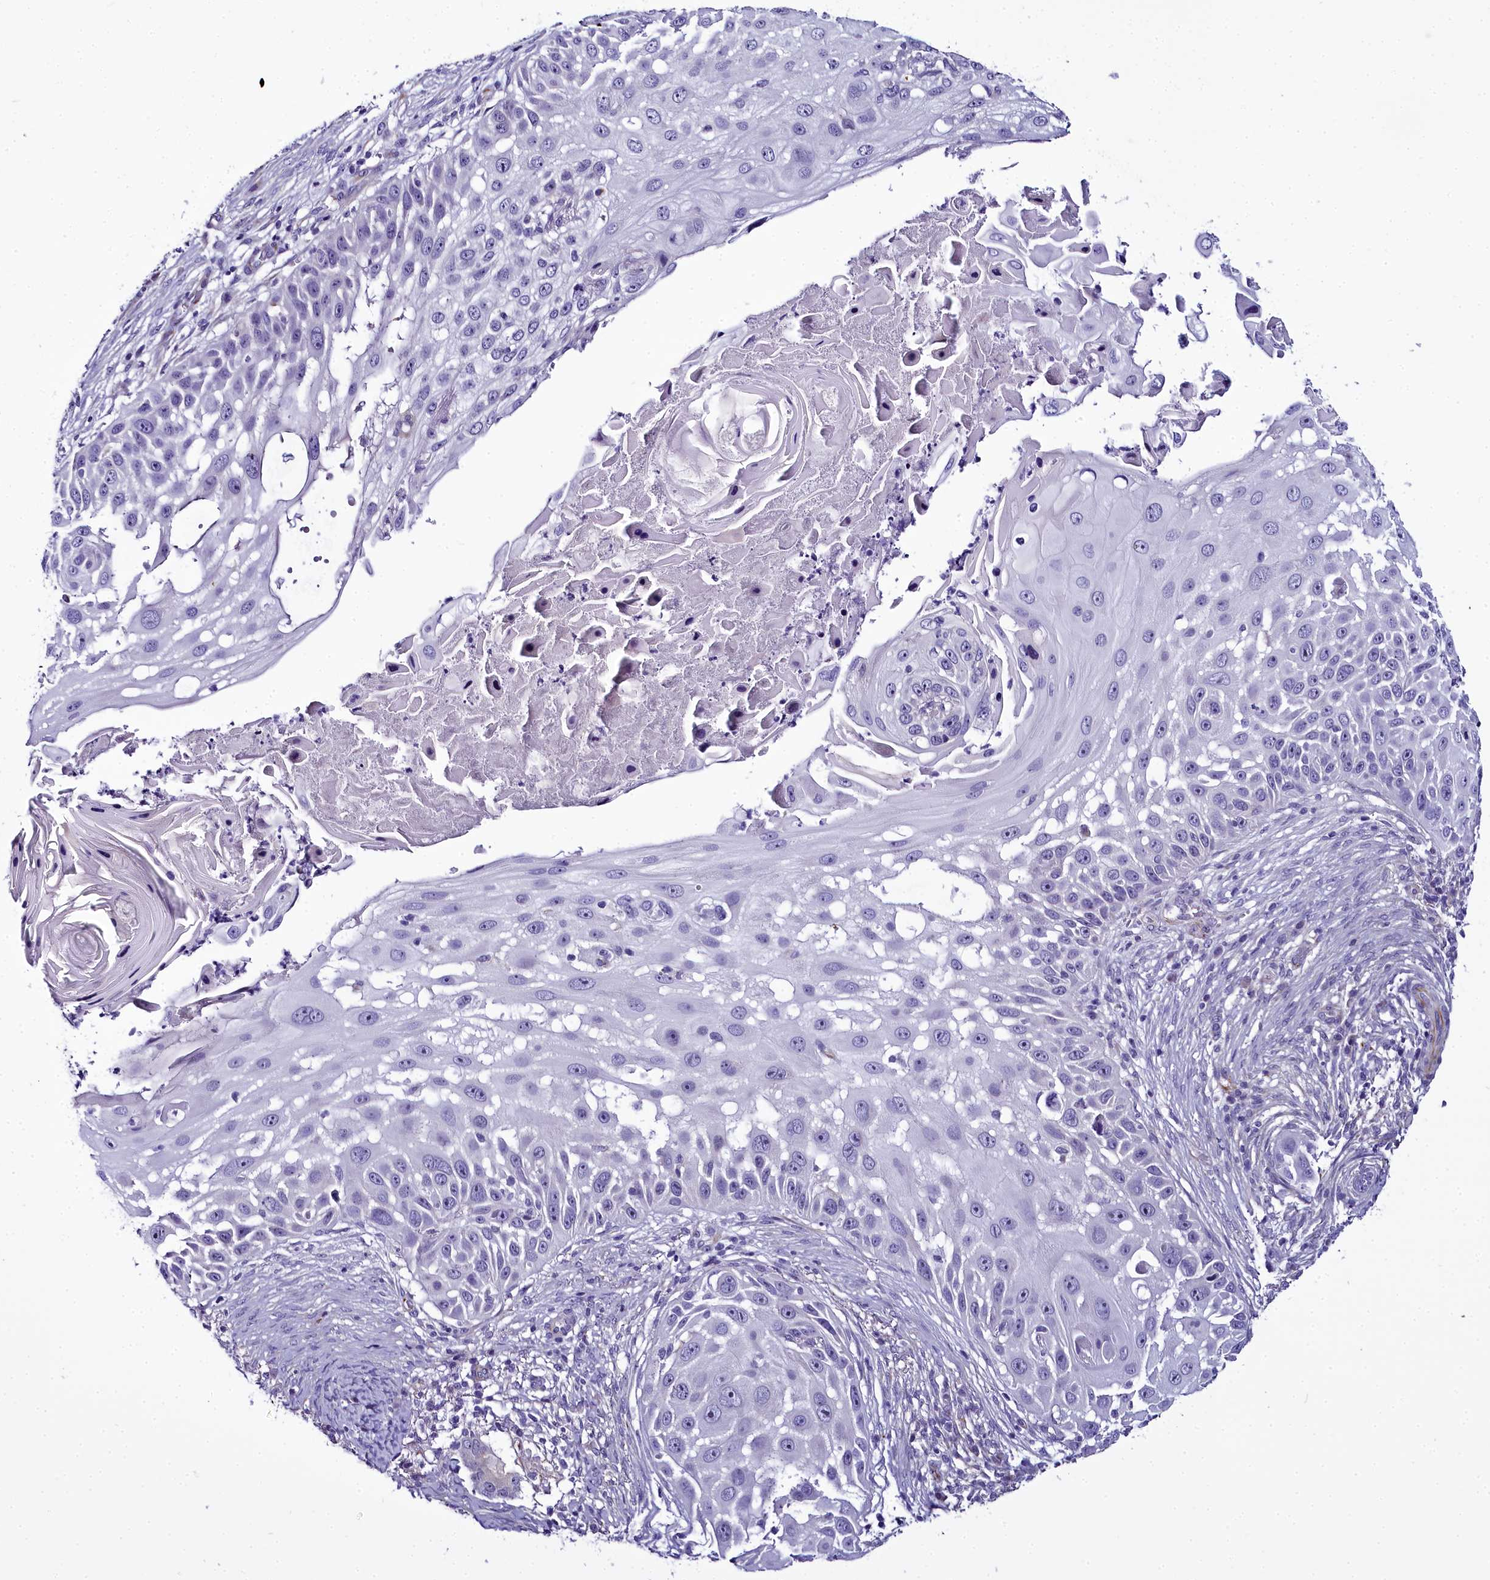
{"staining": {"intensity": "negative", "quantity": "none", "location": "none"}, "tissue": "skin cancer", "cell_type": "Tumor cells", "image_type": "cancer", "snomed": [{"axis": "morphology", "description": "Squamous cell carcinoma, NOS"}, {"axis": "topography", "description": "Skin"}], "caption": "DAB (3,3'-diaminobenzidine) immunohistochemical staining of skin cancer reveals no significant staining in tumor cells.", "gene": "TIMM22", "patient": {"sex": "female", "age": 44}}